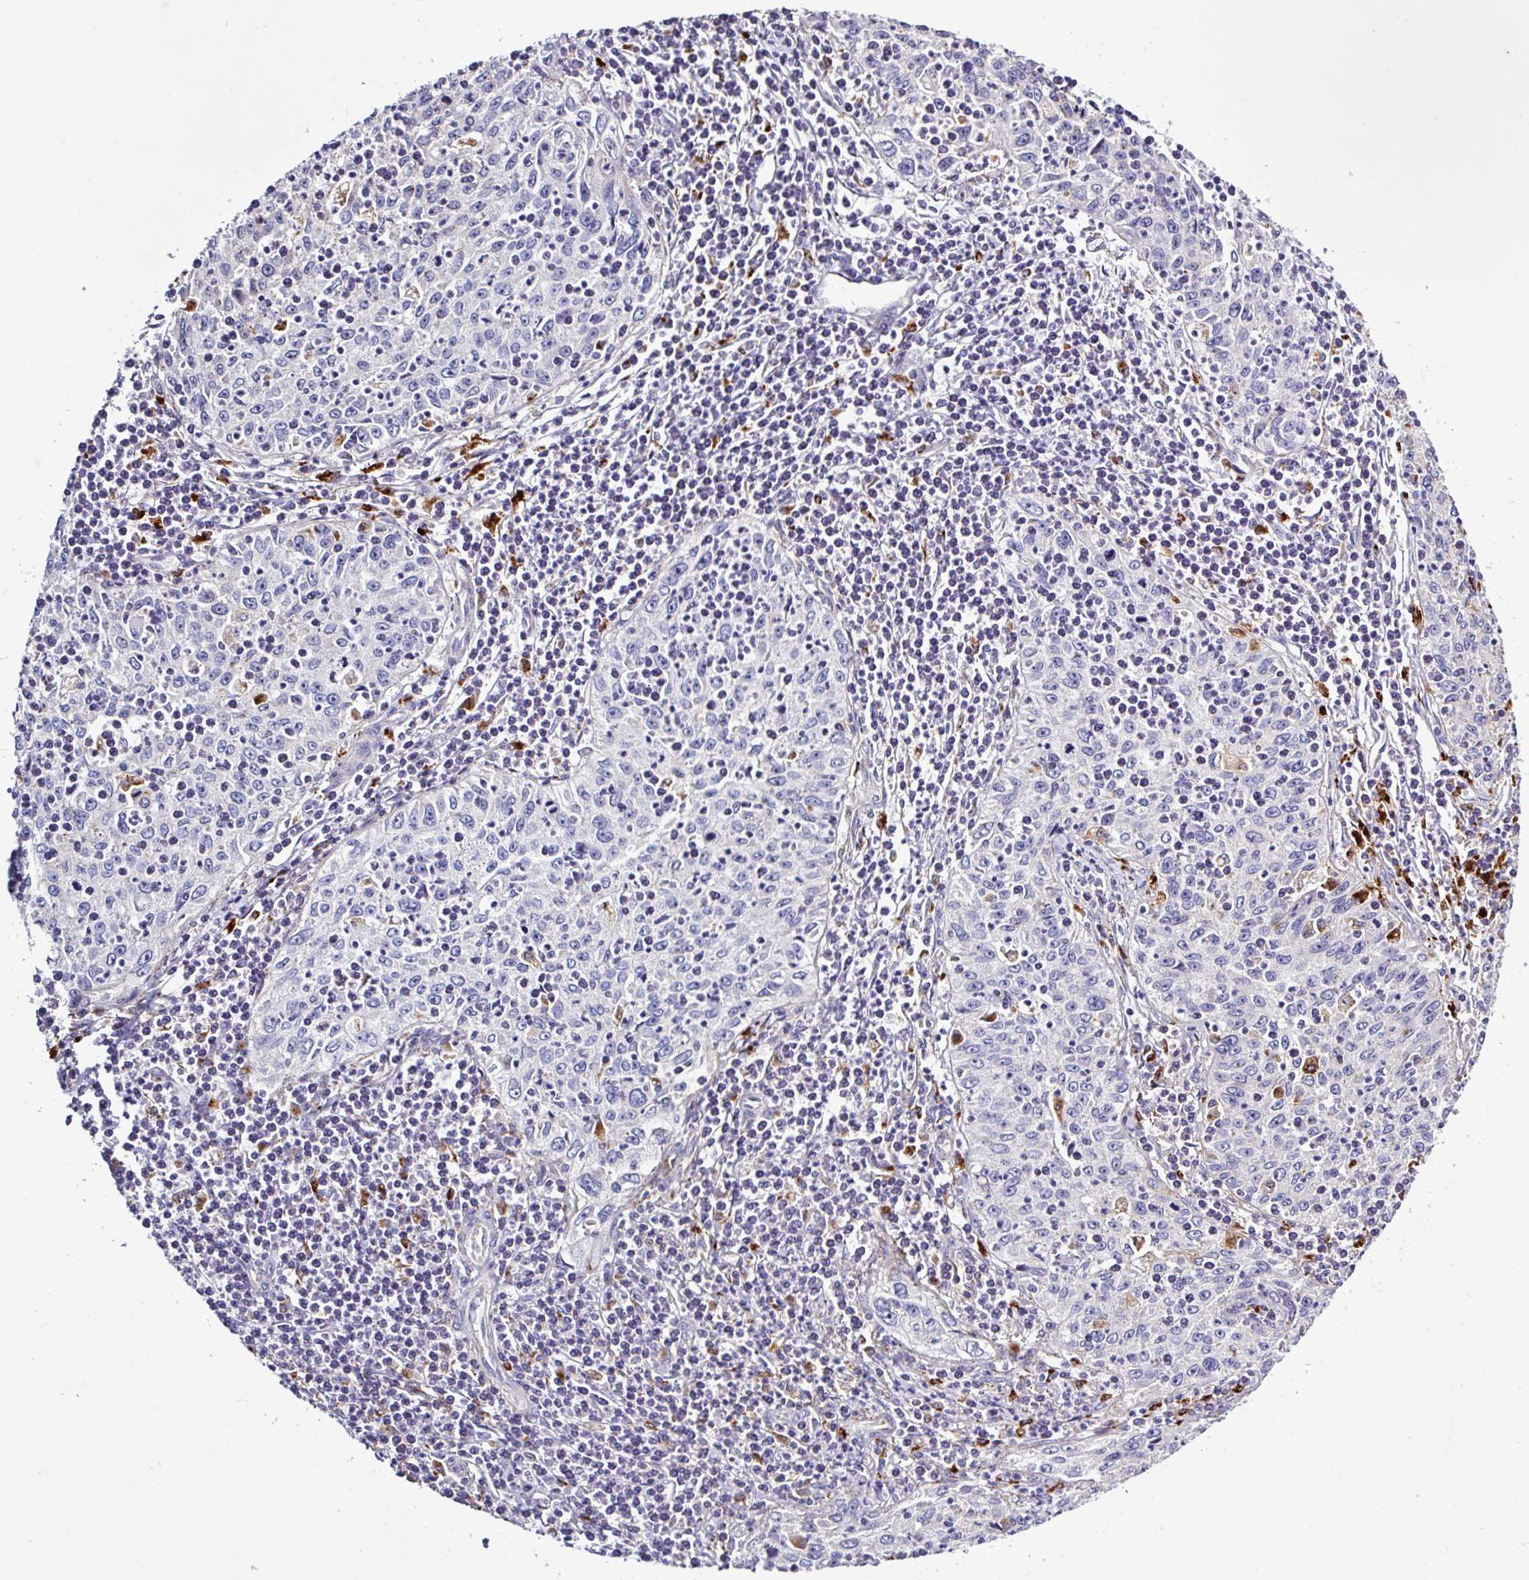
{"staining": {"intensity": "negative", "quantity": "none", "location": "none"}, "tissue": "cervical cancer", "cell_type": "Tumor cells", "image_type": "cancer", "snomed": [{"axis": "morphology", "description": "Squamous cell carcinoma, NOS"}, {"axis": "topography", "description": "Cervix"}], "caption": "This photomicrograph is of cervical cancer (squamous cell carcinoma) stained with IHC to label a protein in brown with the nuclei are counter-stained blue. There is no staining in tumor cells.", "gene": "AMIGO2", "patient": {"sex": "female", "age": 30}}